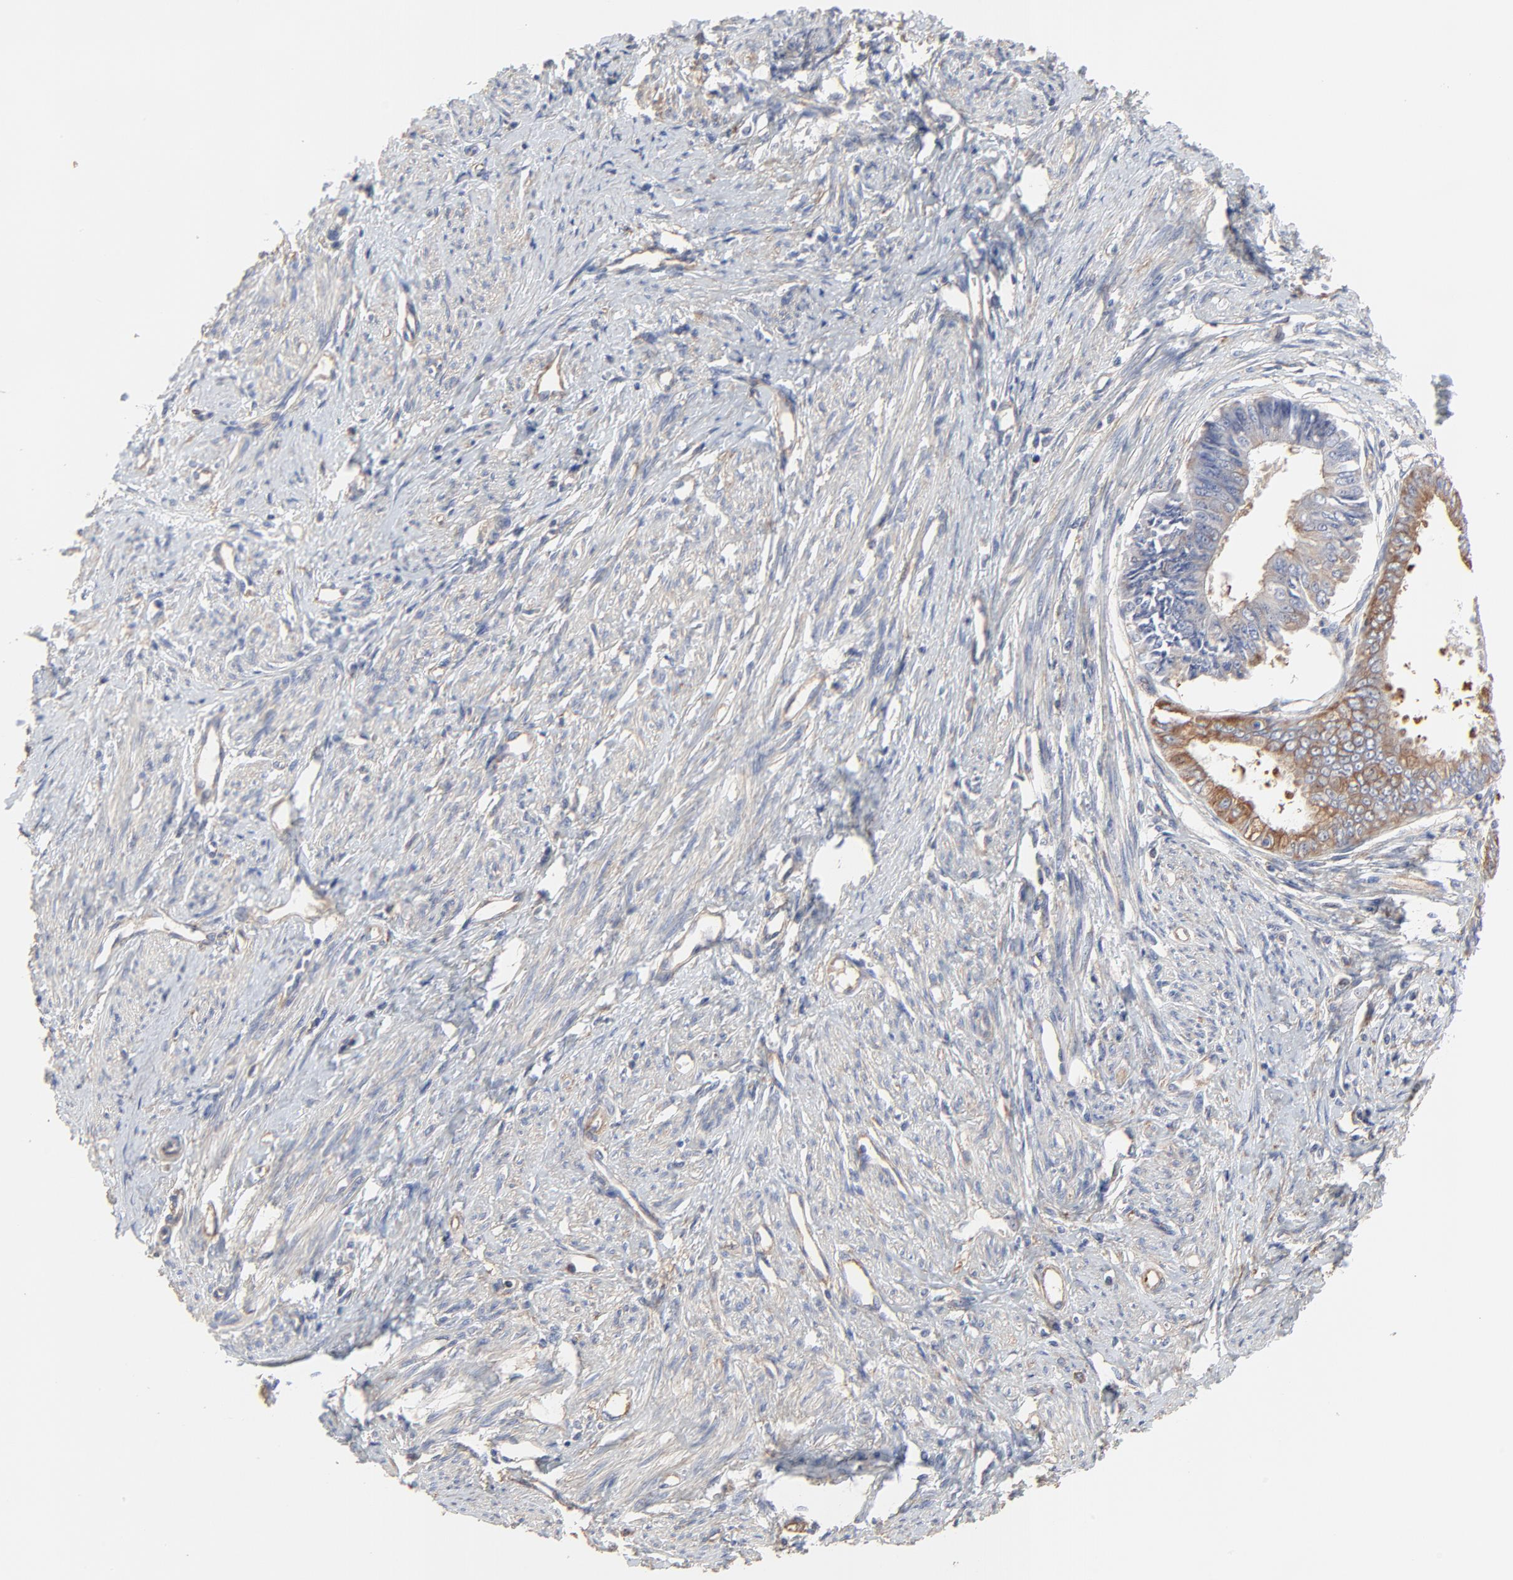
{"staining": {"intensity": "moderate", "quantity": ">75%", "location": "cytoplasmic/membranous"}, "tissue": "endometrial cancer", "cell_type": "Tumor cells", "image_type": "cancer", "snomed": [{"axis": "morphology", "description": "Adenocarcinoma, NOS"}, {"axis": "topography", "description": "Endometrium"}], "caption": "Human endometrial cancer stained with a brown dye shows moderate cytoplasmic/membranous positive staining in approximately >75% of tumor cells.", "gene": "NXF3", "patient": {"sex": "female", "age": 76}}